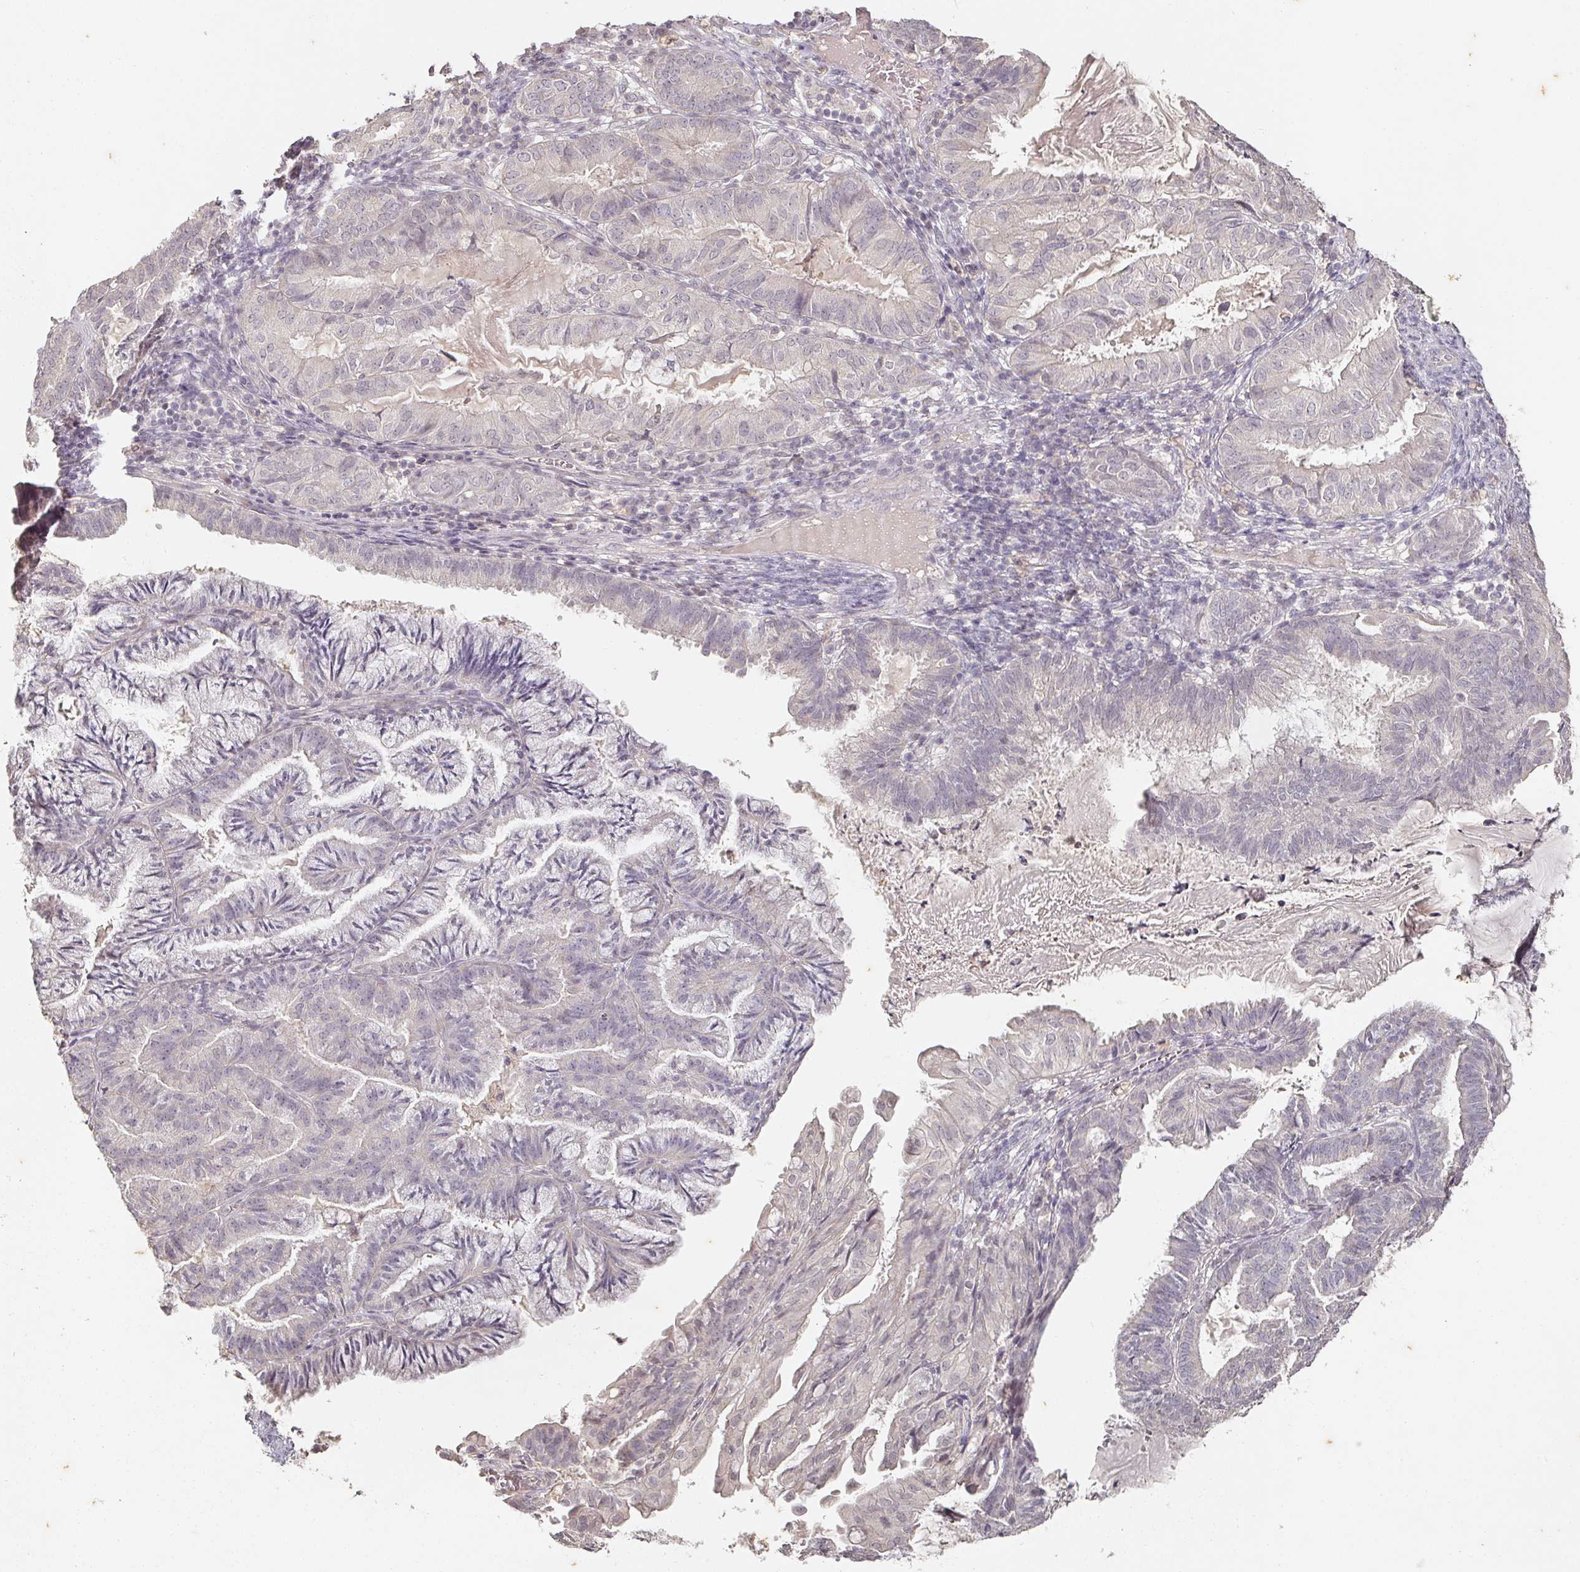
{"staining": {"intensity": "negative", "quantity": "none", "location": "none"}, "tissue": "endometrial cancer", "cell_type": "Tumor cells", "image_type": "cancer", "snomed": [{"axis": "morphology", "description": "Adenocarcinoma, NOS"}, {"axis": "topography", "description": "Endometrium"}], "caption": "High power microscopy image of an immunohistochemistry micrograph of endometrial cancer, revealing no significant expression in tumor cells. The staining was performed using DAB (3,3'-diaminobenzidine) to visualize the protein expression in brown, while the nuclei were stained in blue with hematoxylin (Magnification: 20x).", "gene": "CAPN5", "patient": {"sex": "female", "age": 86}}